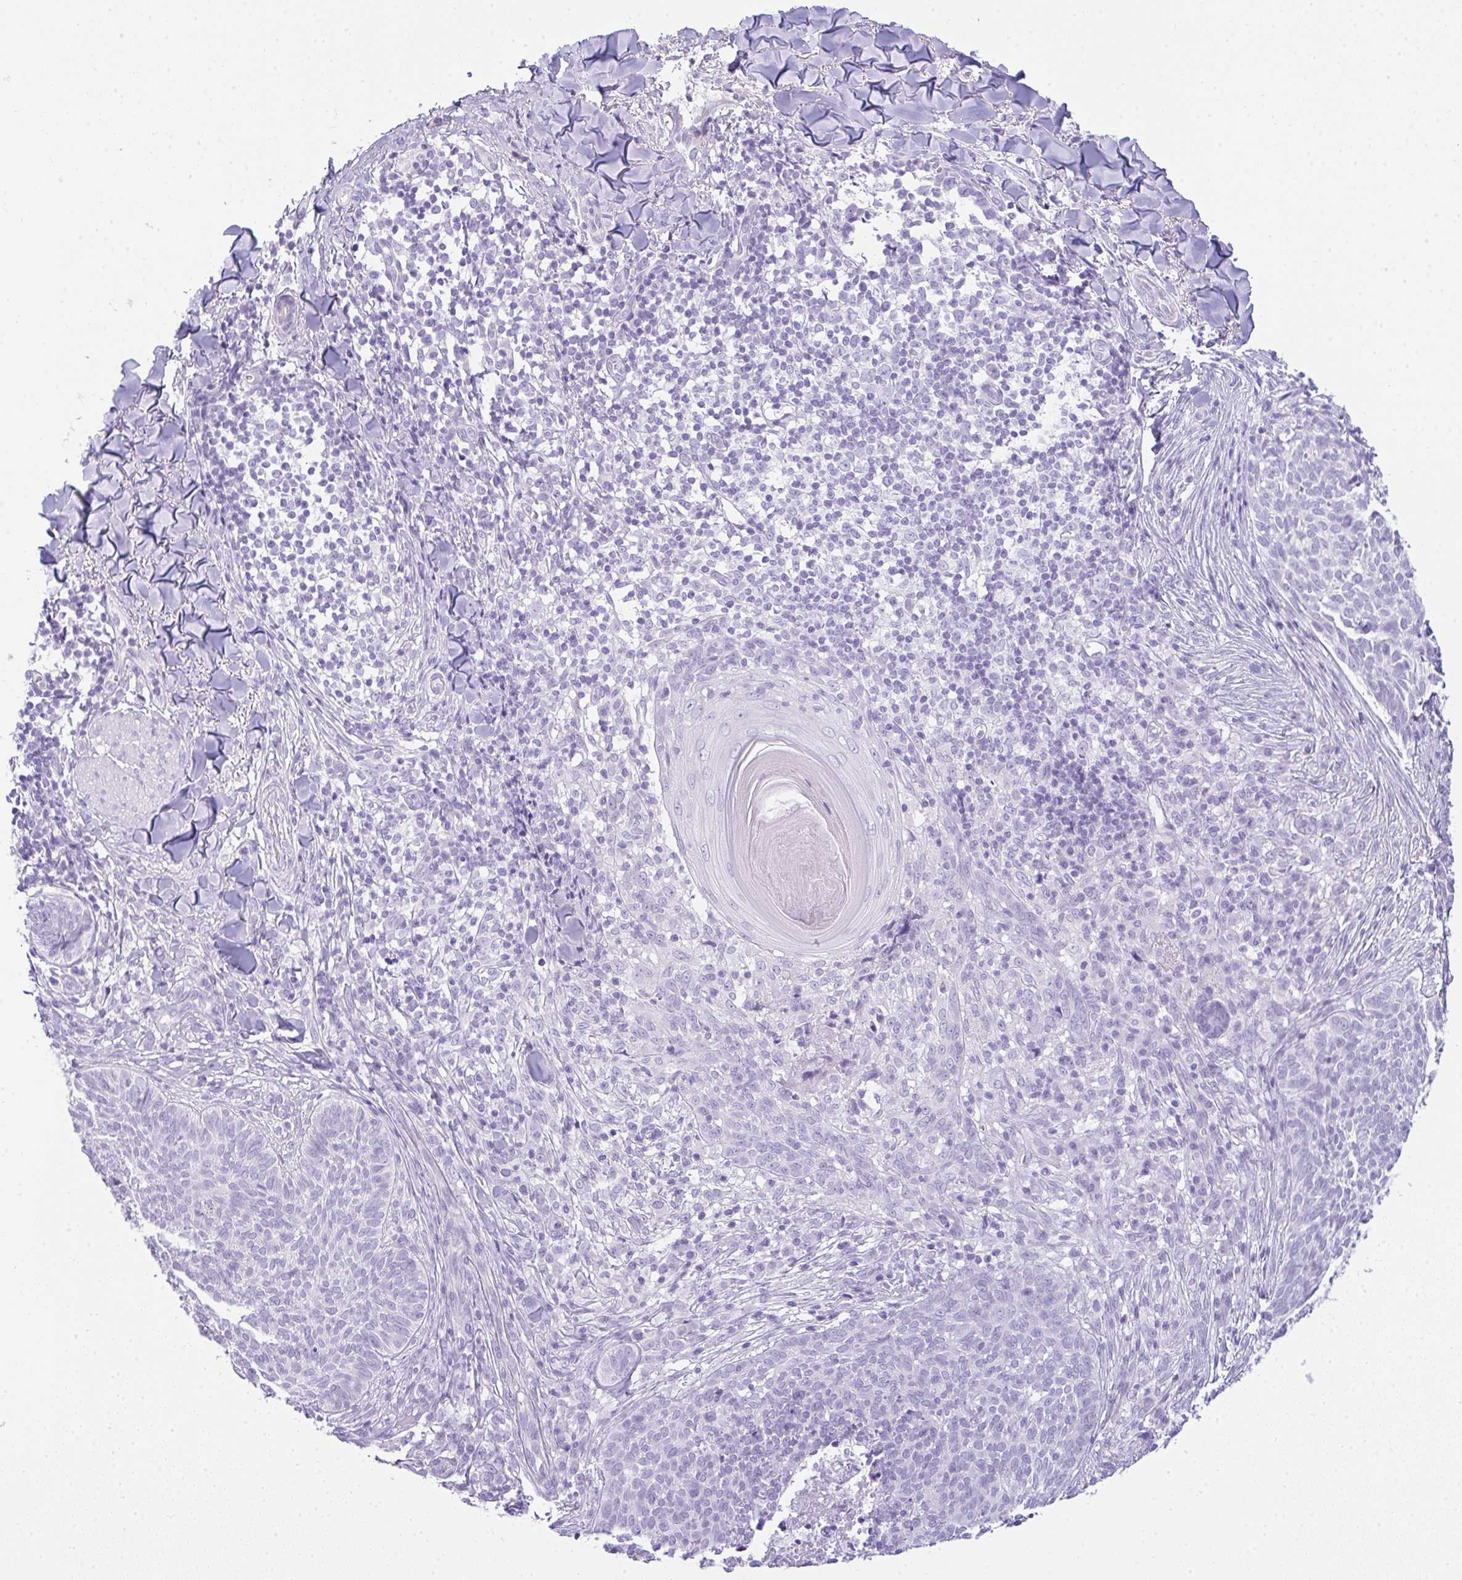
{"staining": {"intensity": "negative", "quantity": "none", "location": "none"}, "tissue": "skin cancer", "cell_type": "Tumor cells", "image_type": "cancer", "snomed": [{"axis": "morphology", "description": "Basal cell carcinoma"}, {"axis": "topography", "description": "Skin"}, {"axis": "topography", "description": "Skin of face"}], "caption": "Tumor cells are negative for protein expression in human skin basal cell carcinoma.", "gene": "RASL10A", "patient": {"sex": "male", "age": 56}}